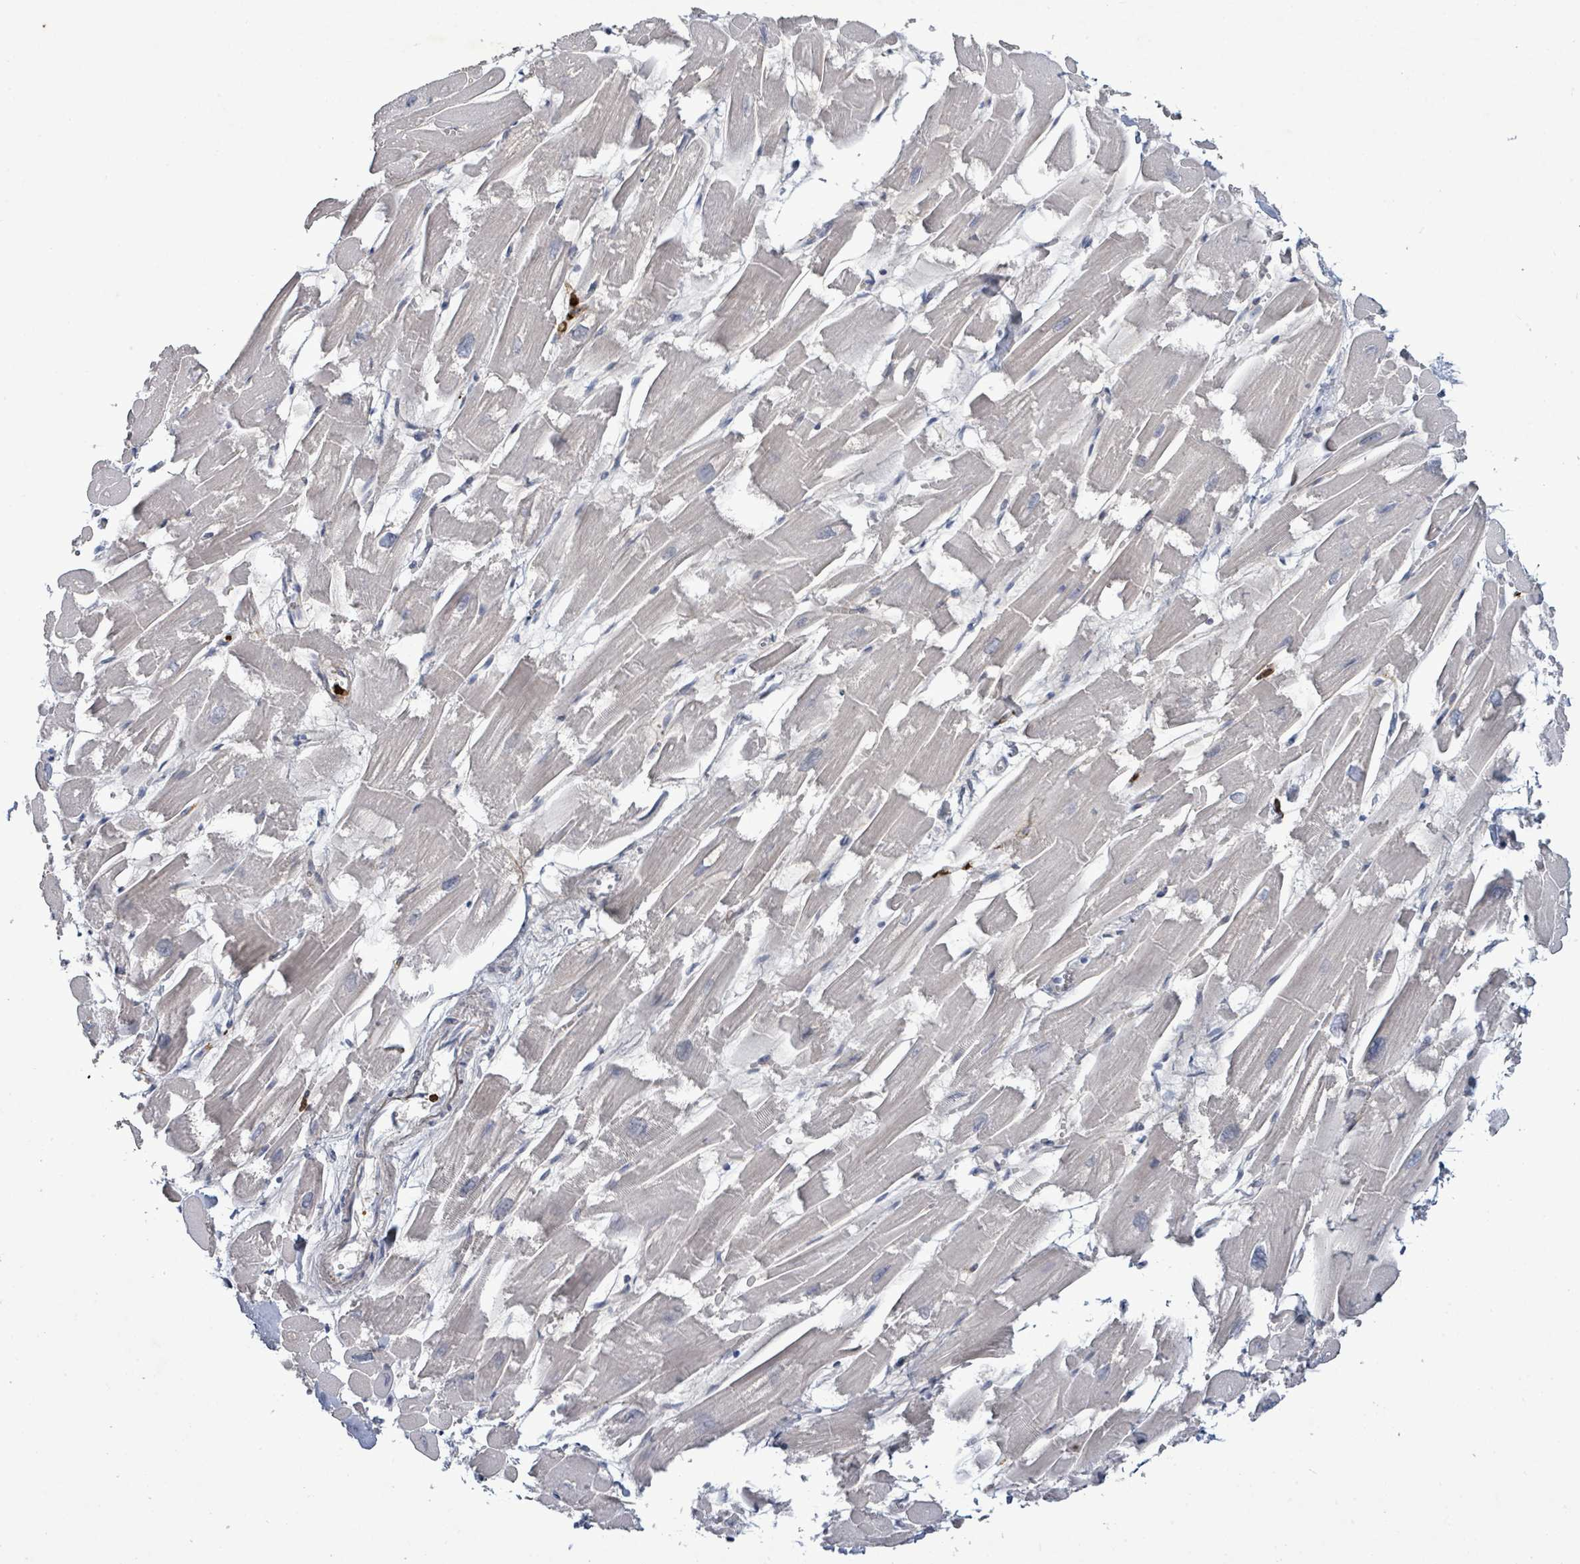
{"staining": {"intensity": "negative", "quantity": "none", "location": "none"}, "tissue": "heart muscle", "cell_type": "Cardiomyocytes", "image_type": "normal", "snomed": [{"axis": "morphology", "description": "Normal tissue, NOS"}, {"axis": "topography", "description": "Heart"}], "caption": "Immunohistochemistry (IHC) of unremarkable human heart muscle displays no expression in cardiomyocytes. (Immunohistochemistry (IHC), brightfield microscopy, high magnification).", "gene": "FAM210A", "patient": {"sex": "male", "age": 54}}